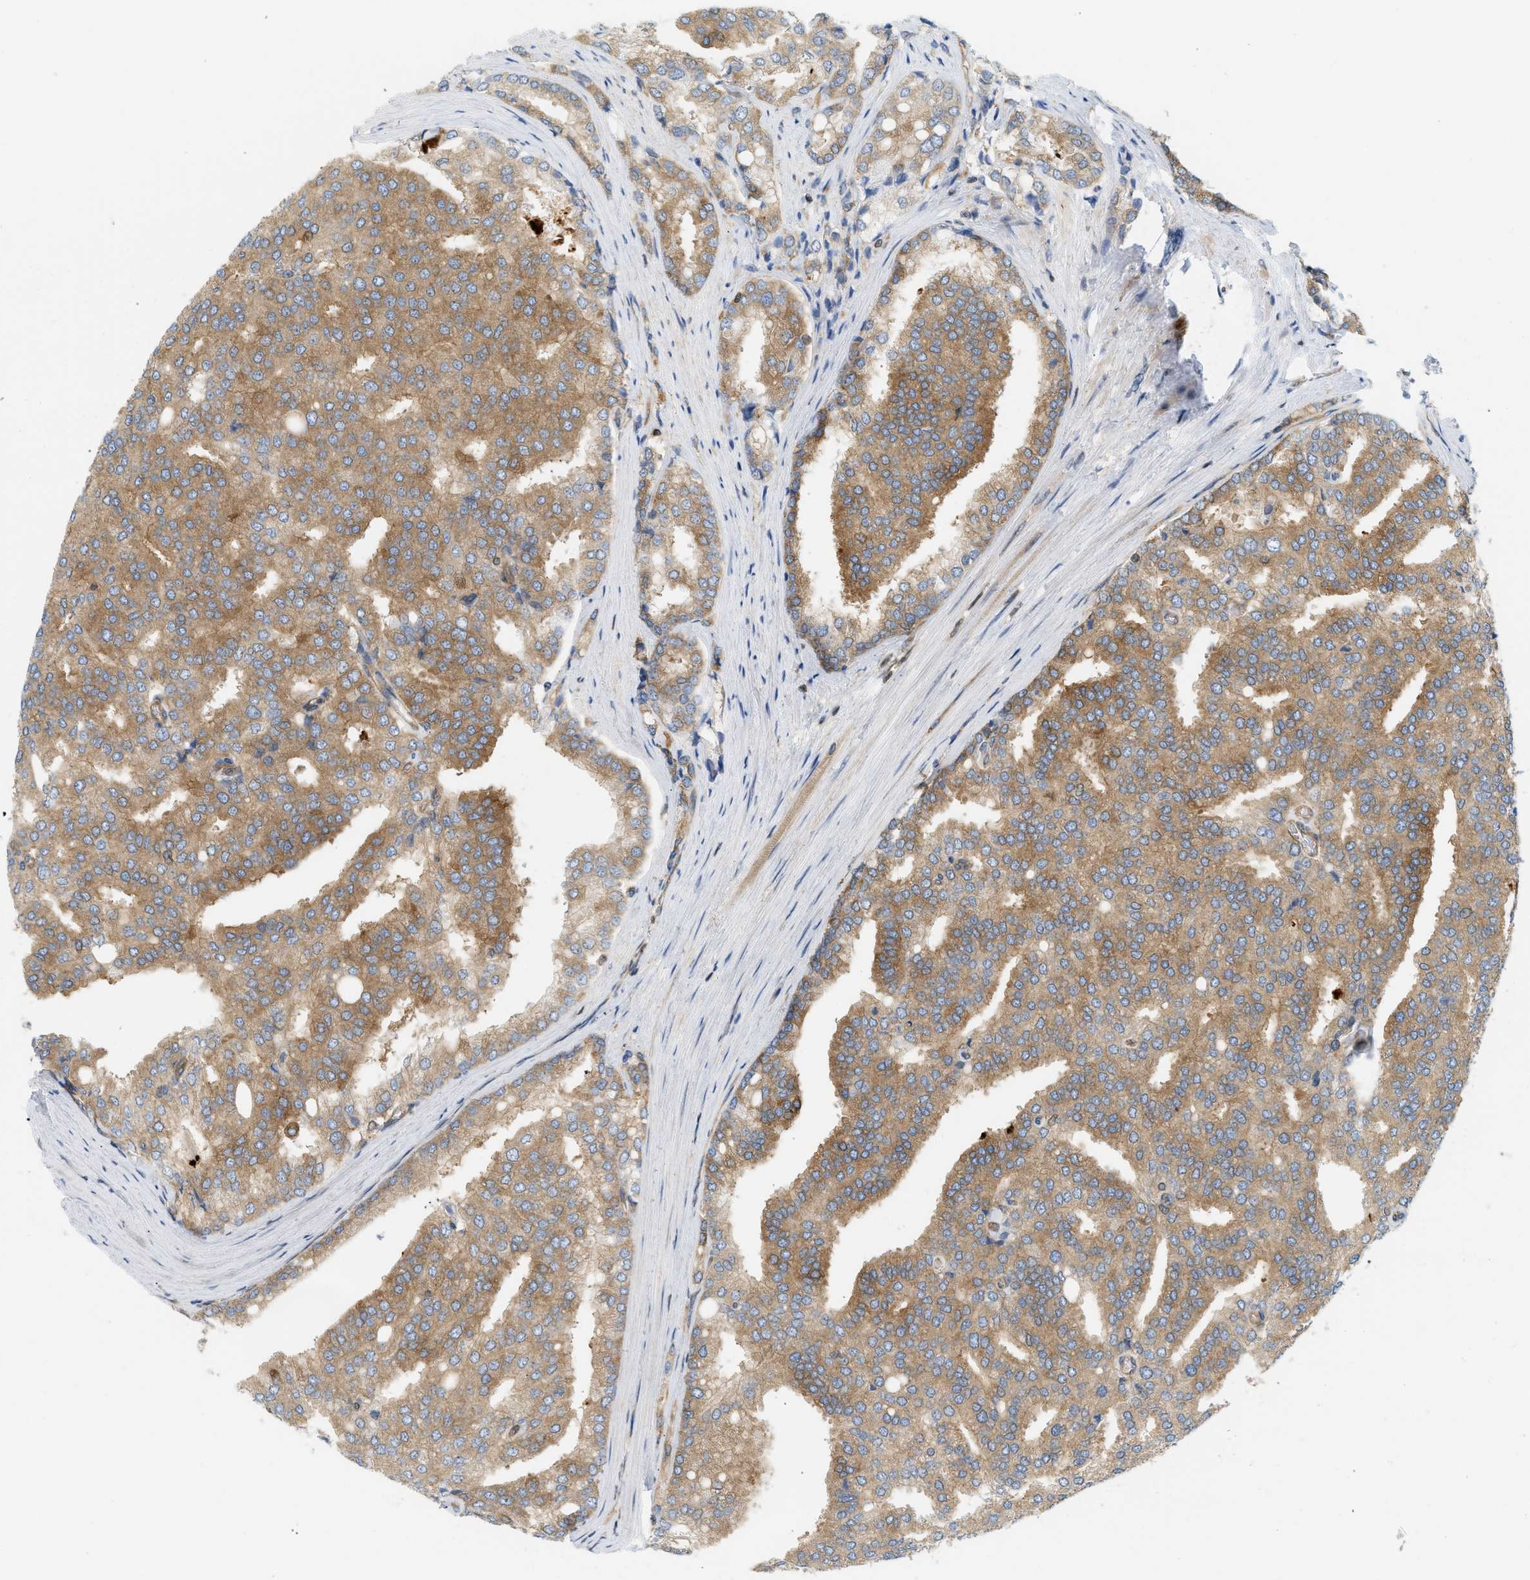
{"staining": {"intensity": "moderate", "quantity": ">75%", "location": "cytoplasmic/membranous"}, "tissue": "prostate cancer", "cell_type": "Tumor cells", "image_type": "cancer", "snomed": [{"axis": "morphology", "description": "Adenocarcinoma, High grade"}, {"axis": "topography", "description": "Prostate"}], "caption": "A brown stain highlights moderate cytoplasmic/membranous expression of a protein in human prostate cancer (adenocarcinoma (high-grade)) tumor cells. (brown staining indicates protein expression, while blue staining denotes nuclei).", "gene": "STRN", "patient": {"sex": "male", "age": 50}}